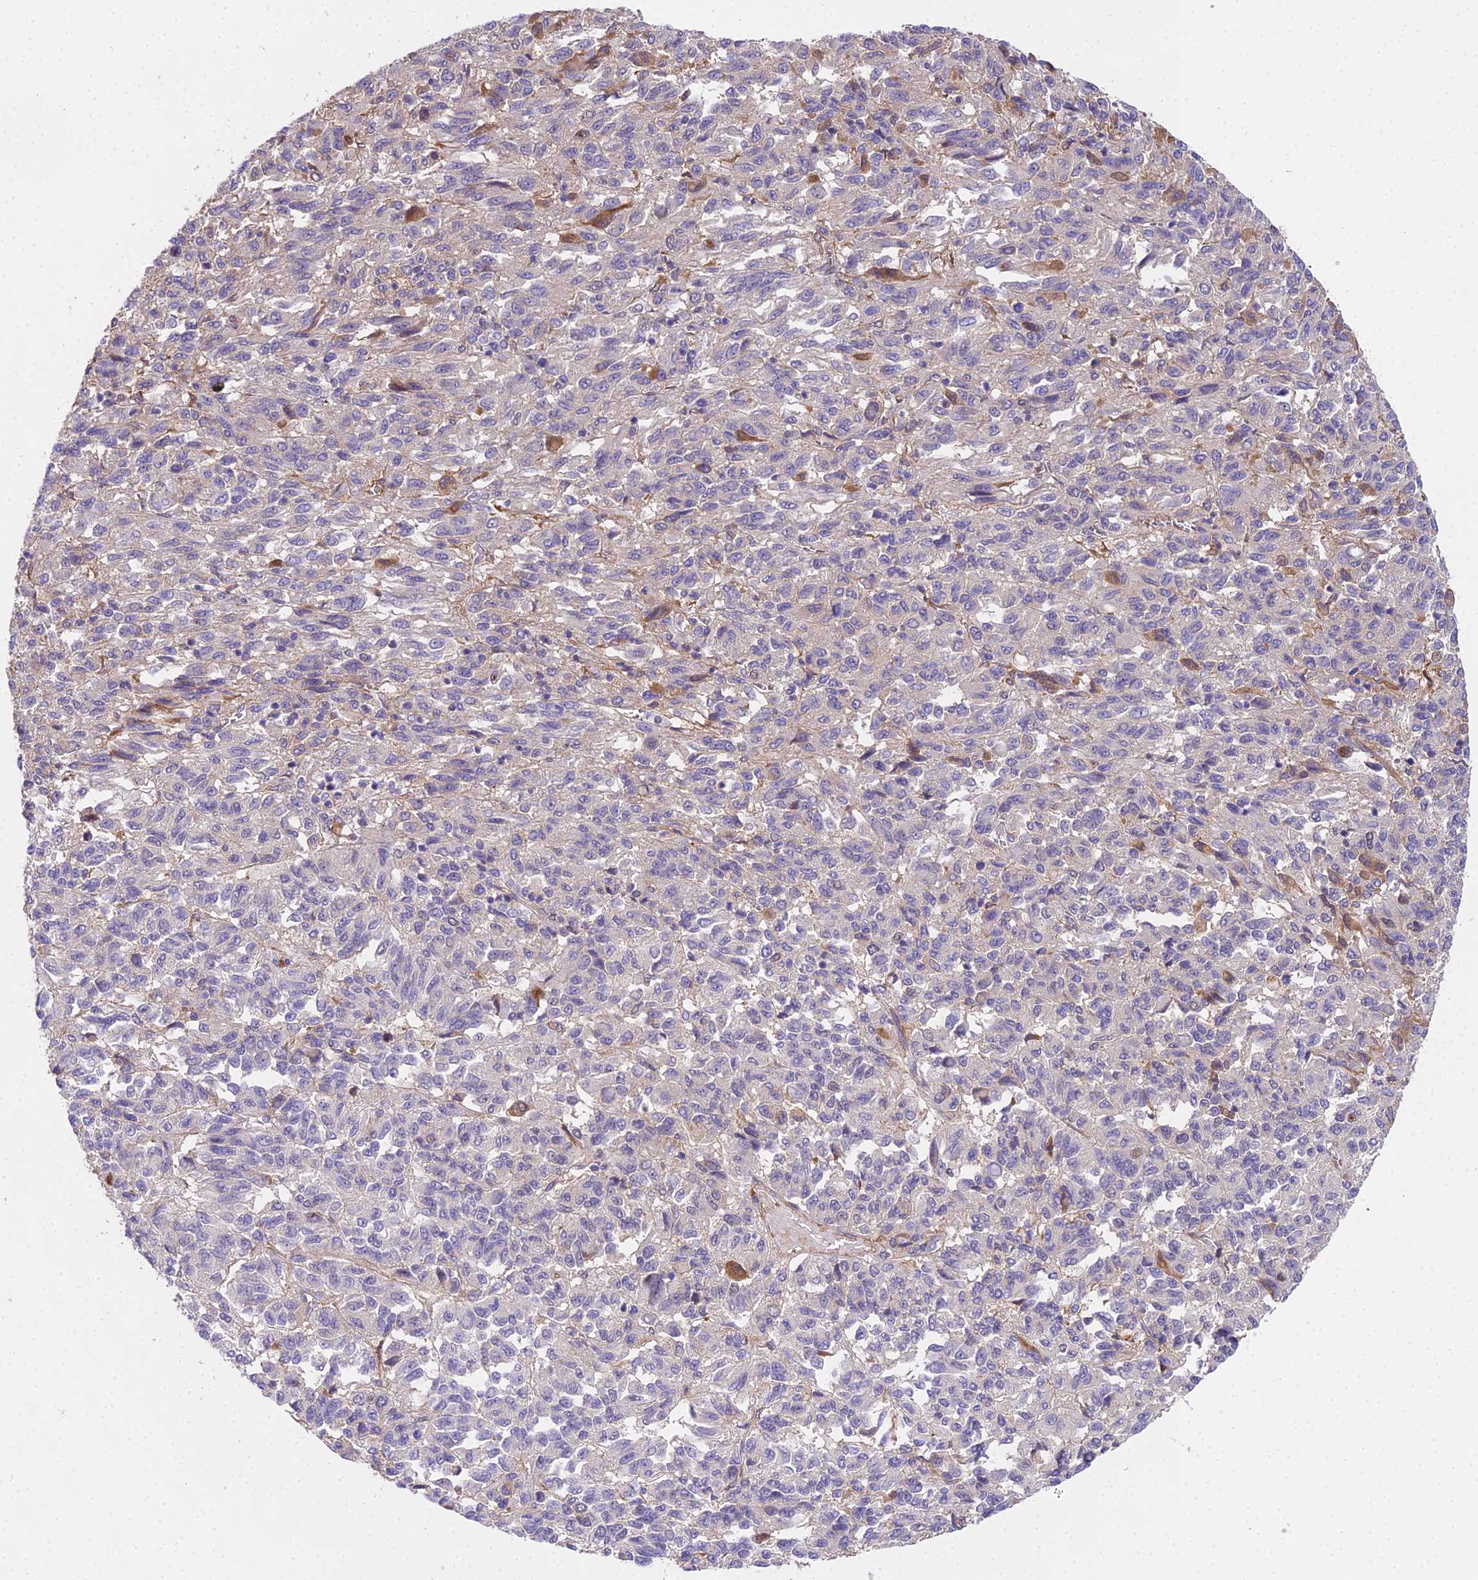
{"staining": {"intensity": "weak", "quantity": "<25%", "location": "cytoplasmic/membranous"}, "tissue": "melanoma", "cell_type": "Tumor cells", "image_type": "cancer", "snomed": [{"axis": "morphology", "description": "Malignant melanoma, Metastatic site"}, {"axis": "topography", "description": "Lung"}], "caption": "Immunohistochemistry micrograph of human melanoma stained for a protein (brown), which demonstrates no expression in tumor cells. (DAB (3,3'-diaminobenzidine) IHC visualized using brightfield microscopy, high magnification).", "gene": "MAT2A", "patient": {"sex": "male", "age": 64}}